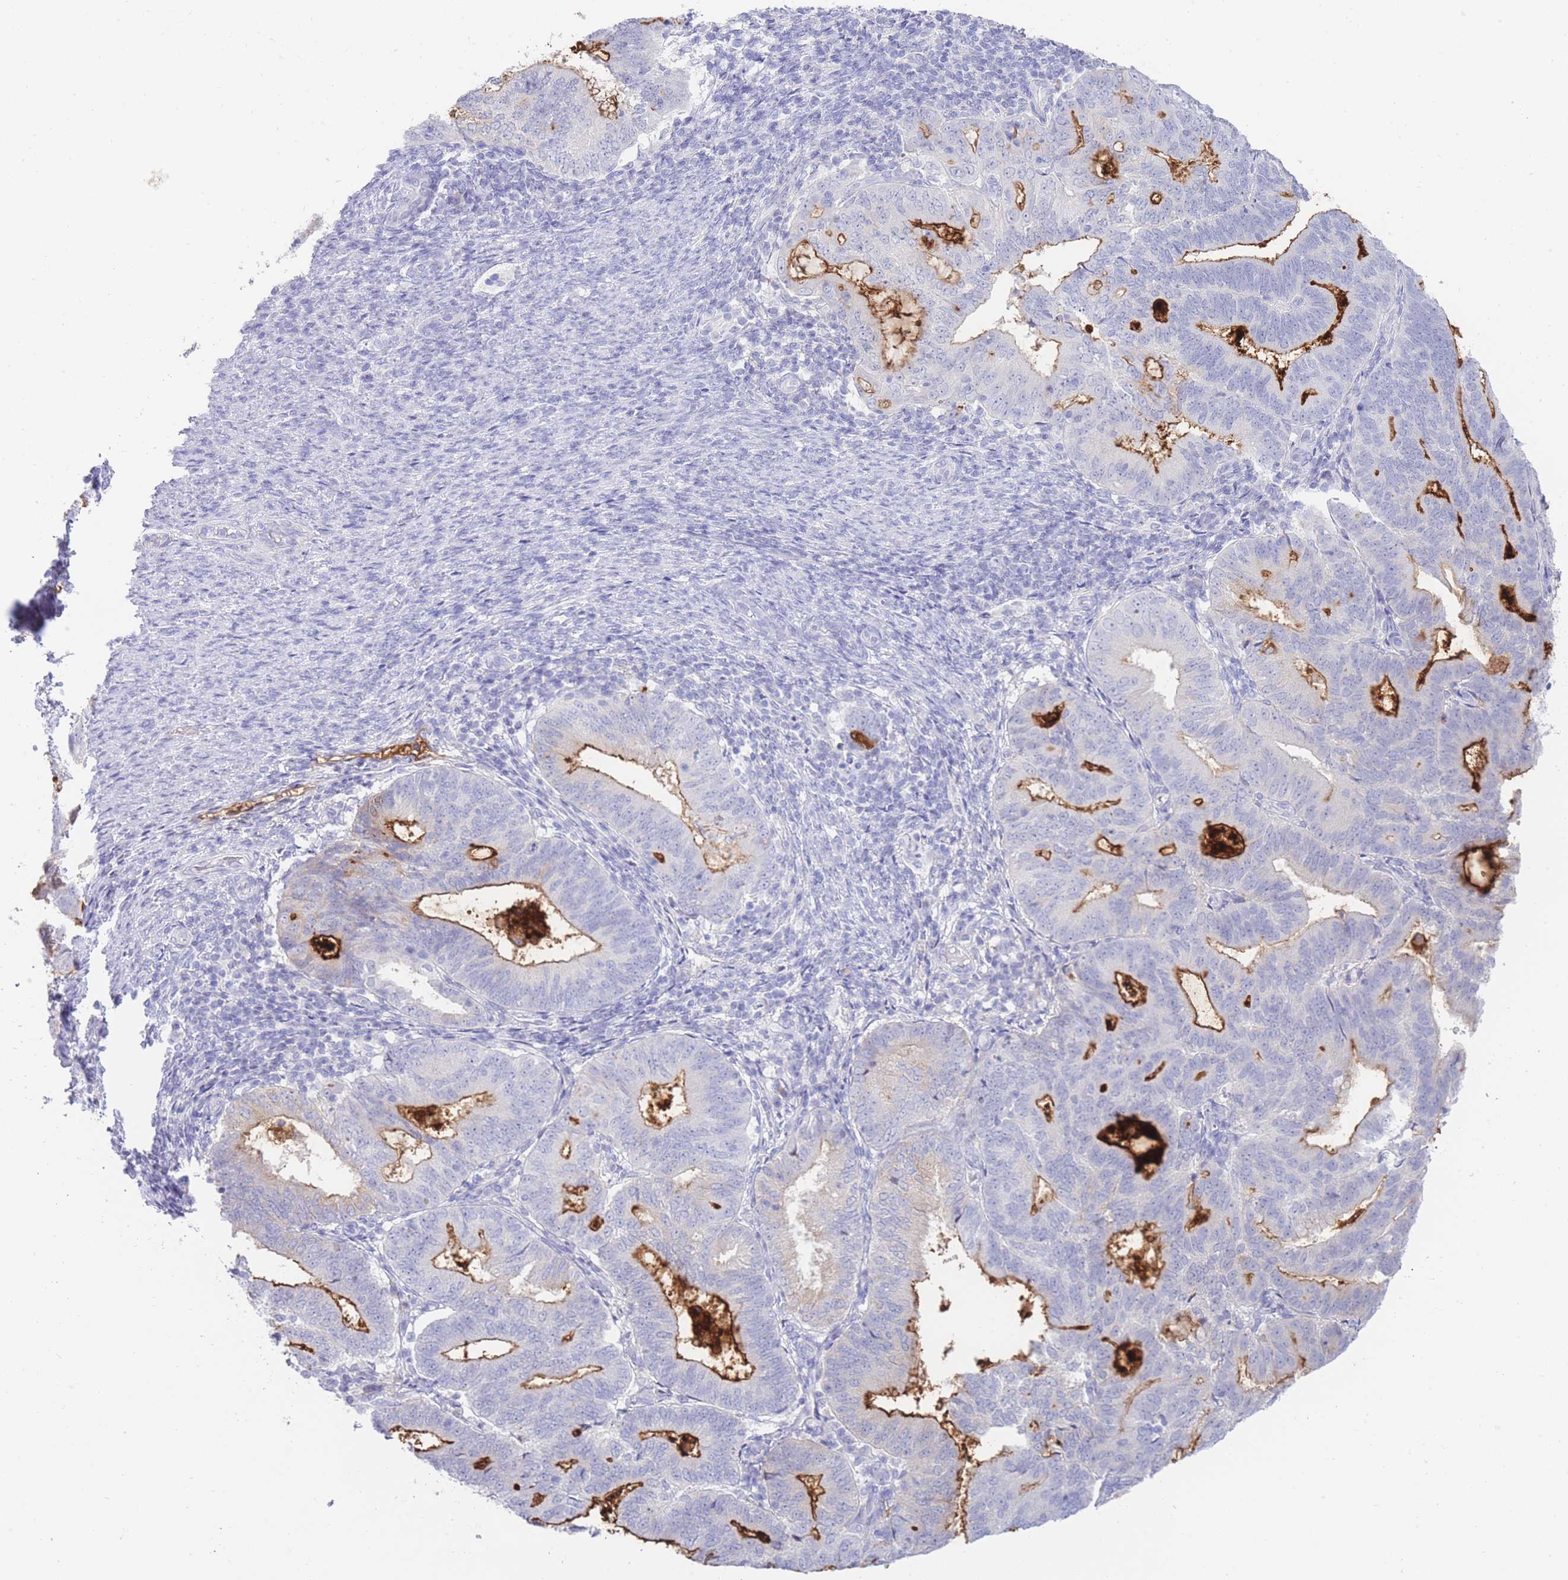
{"staining": {"intensity": "strong", "quantity": "<25%", "location": "cytoplasmic/membranous"}, "tissue": "endometrial cancer", "cell_type": "Tumor cells", "image_type": "cancer", "snomed": [{"axis": "morphology", "description": "Adenocarcinoma, NOS"}, {"axis": "topography", "description": "Endometrium"}], "caption": "This histopathology image shows immunohistochemistry (IHC) staining of adenocarcinoma (endometrial), with medium strong cytoplasmic/membranous expression in approximately <25% of tumor cells.", "gene": "LRRC37A", "patient": {"sex": "female", "age": 70}}